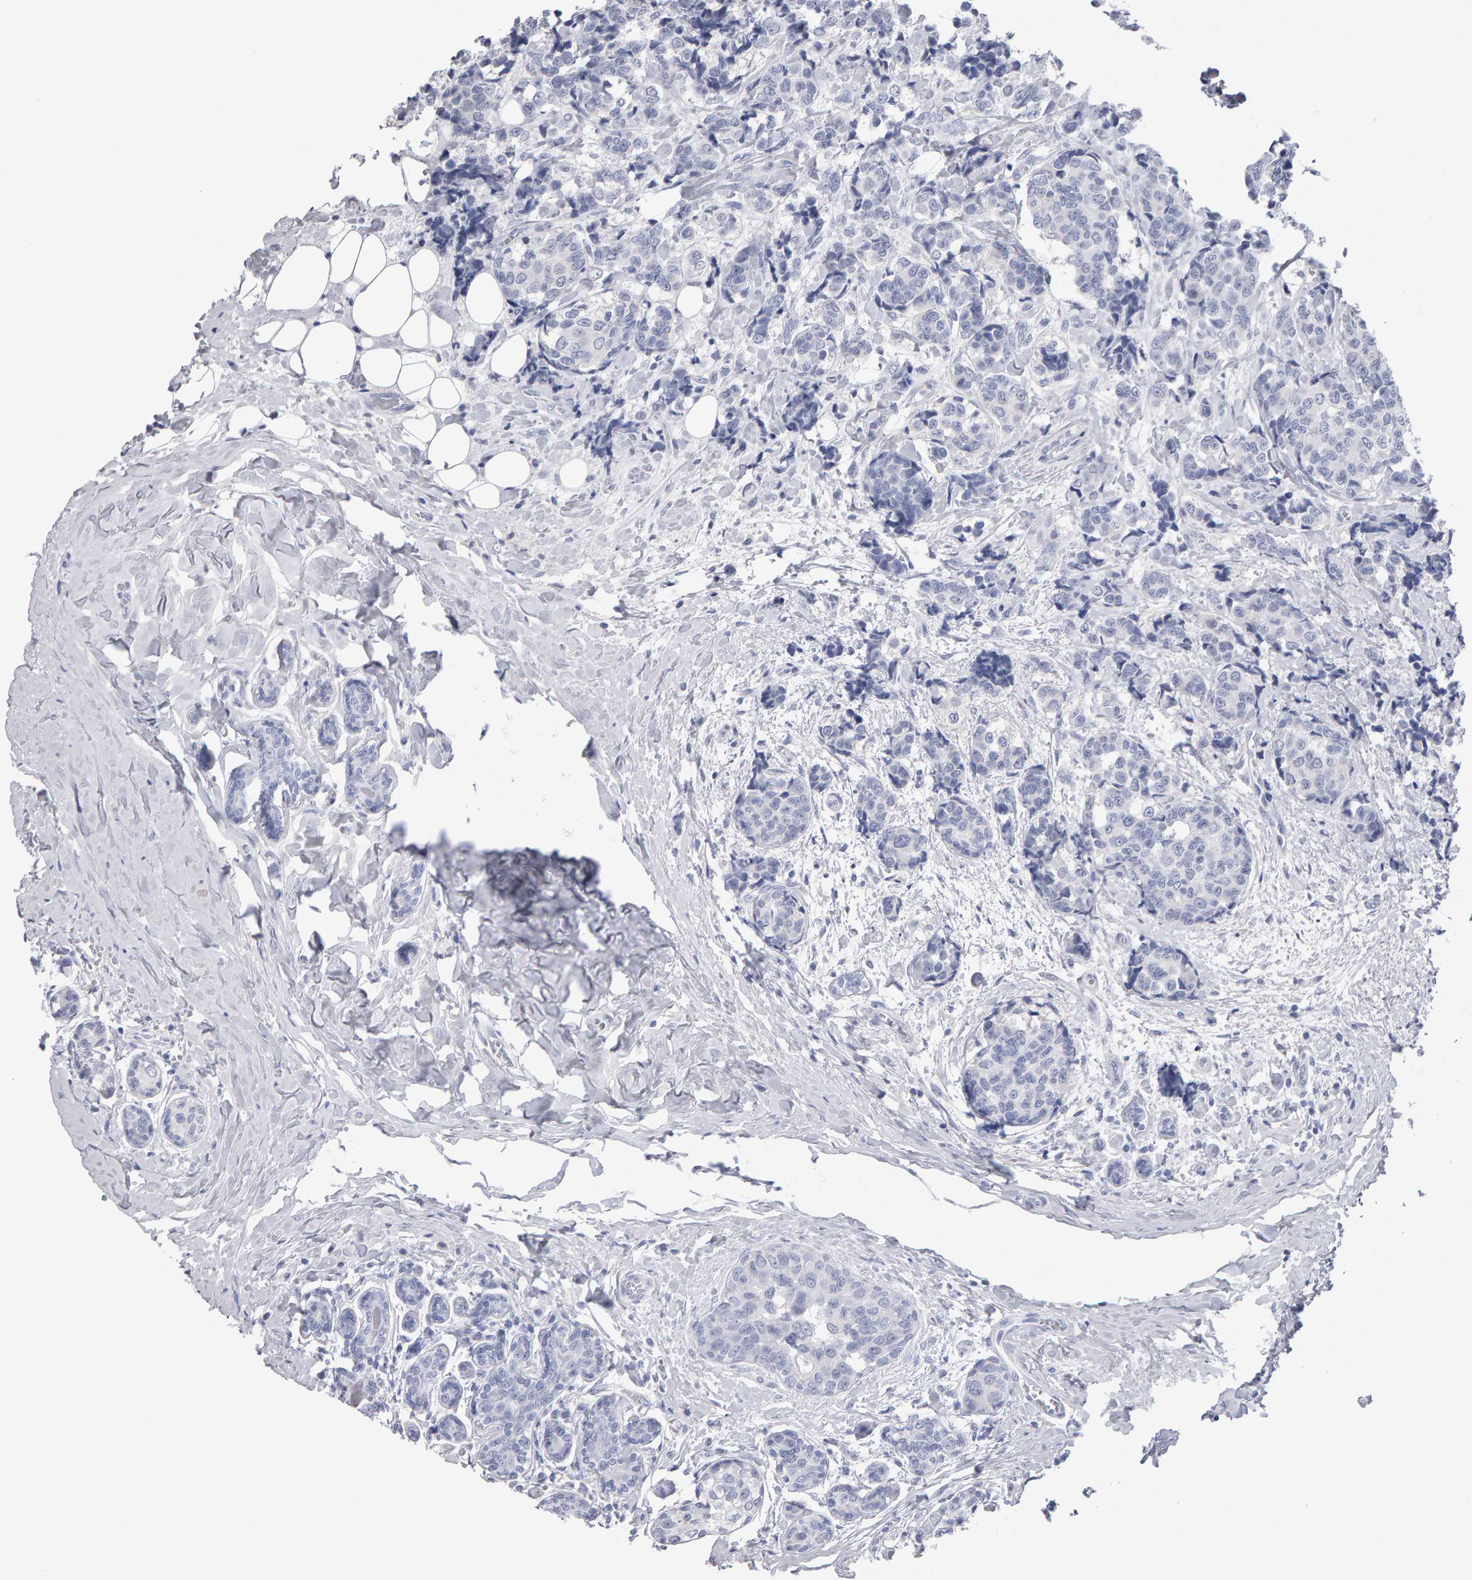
{"staining": {"intensity": "negative", "quantity": "none", "location": "none"}, "tissue": "breast cancer", "cell_type": "Tumor cells", "image_type": "cancer", "snomed": [{"axis": "morphology", "description": "Normal tissue, NOS"}, {"axis": "morphology", "description": "Duct carcinoma"}, {"axis": "topography", "description": "Breast"}], "caption": "Tumor cells are negative for brown protein staining in intraductal carcinoma (breast).", "gene": "NCDN", "patient": {"sex": "female", "age": 43}}